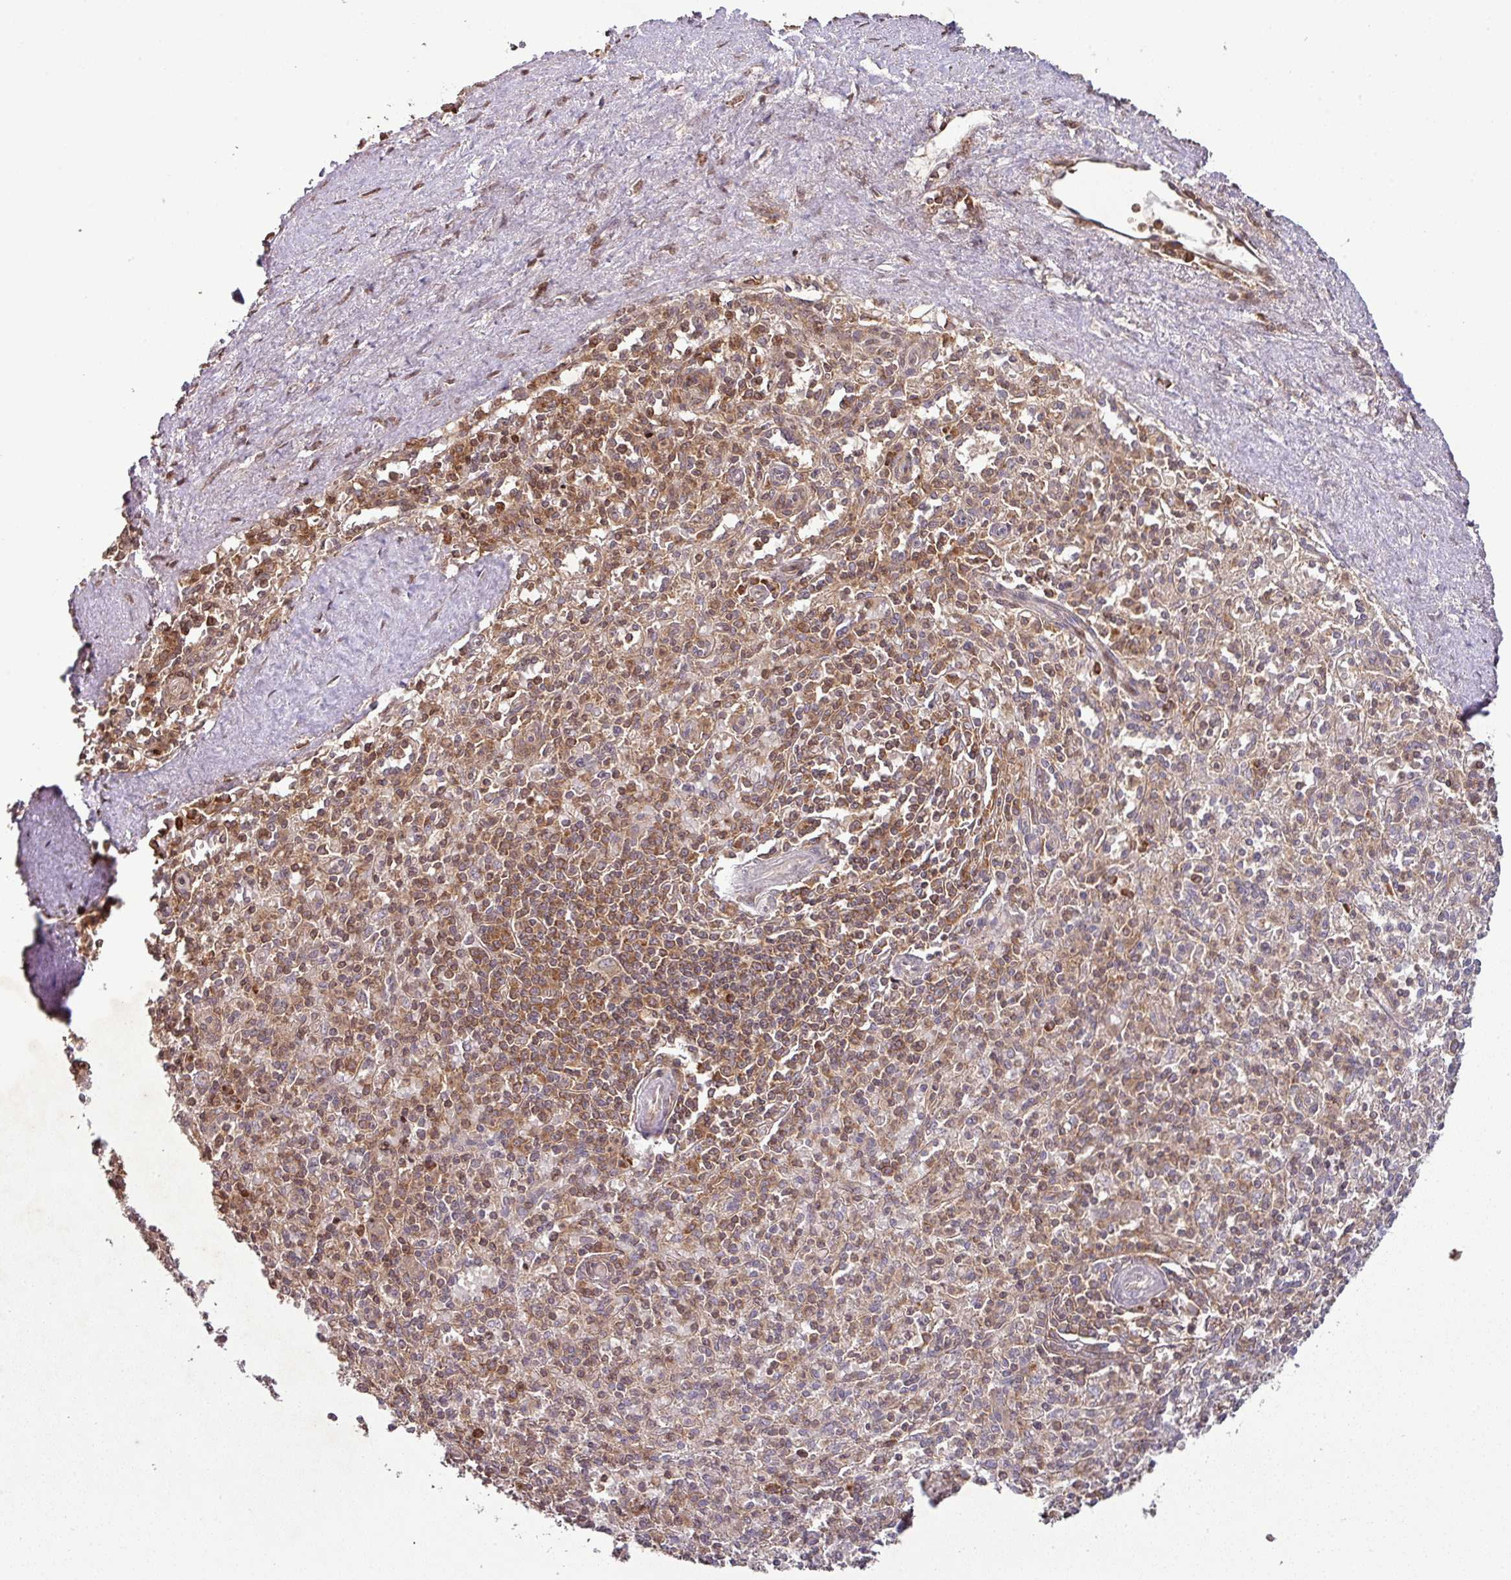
{"staining": {"intensity": "moderate", "quantity": "25%-75%", "location": "cytoplasmic/membranous"}, "tissue": "spleen", "cell_type": "Cells in red pulp", "image_type": "normal", "snomed": [{"axis": "morphology", "description": "Normal tissue, NOS"}, {"axis": "topography", "description": "Spleen"}], "caption": "This photomicrograph shows immunohistochemistry (IHC) staining of benign spleen, with medium moderate cytoplasmic/membranous staining in about 25%-75% of cells in red pulp.", "gene": "LRRC74B", "patient": {"sex": "female", "age": 70}}